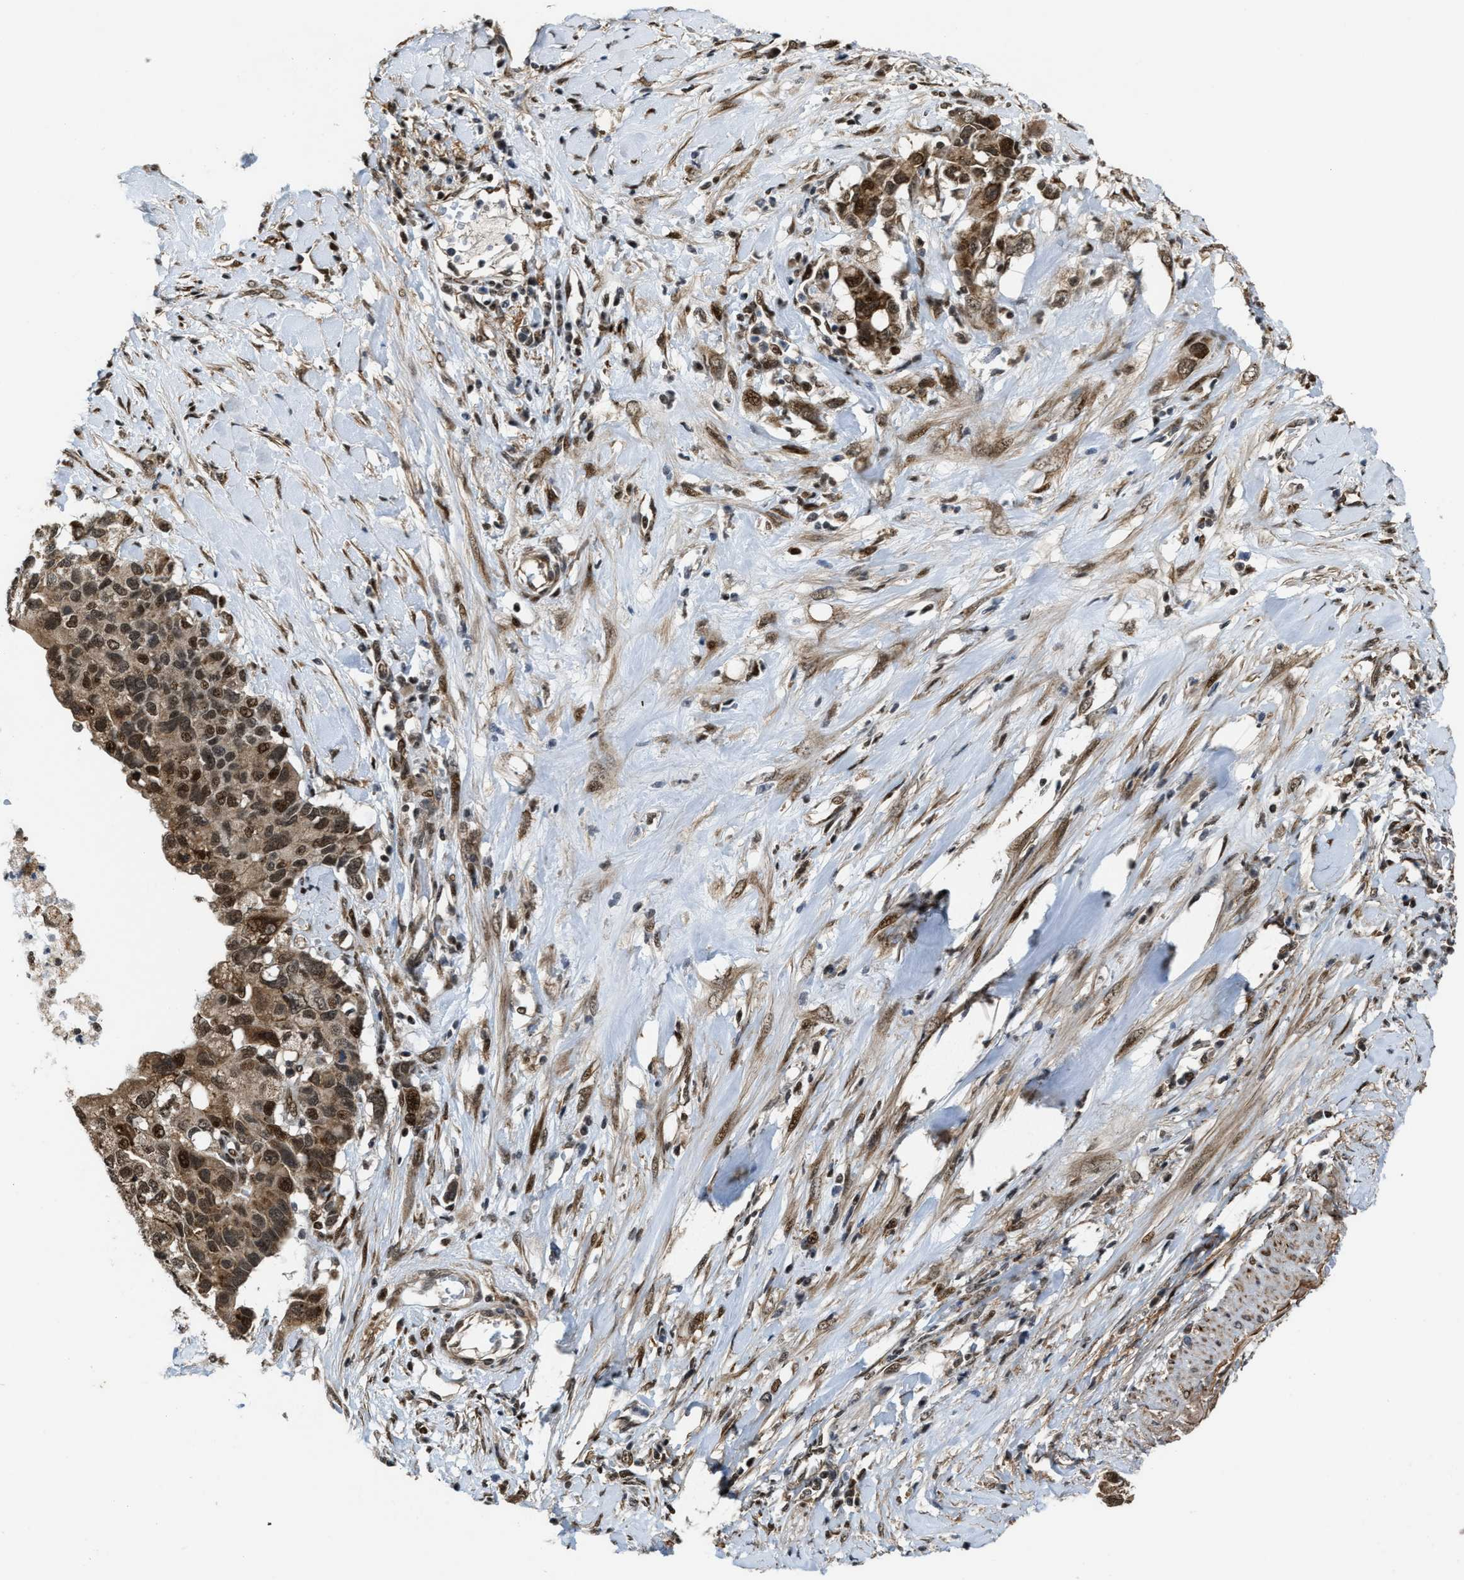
{"staining": {"intensity": "moderate", "quantity": ">75%", "location": "cytoplasmic/membranous,nuclear"}, "tissue": "pancreatic cancer", "cell_type": "Tumor cells", "image_type": "cancer", "snomed": [{"axis": "morphology", "description": "Adenocarcinoma, NOS"}, {"axis": "topography", "description": "Pancreas"}], "caption": "IHC (DAB) staining of human adenocarcinoma (pancreatic) shows moderate cytoplasmic/membranous and nuclear protein positivity in about >75% of tumor cells.", "gene": "ZNF250", "patient": {"sex": "female", "age": 56}}